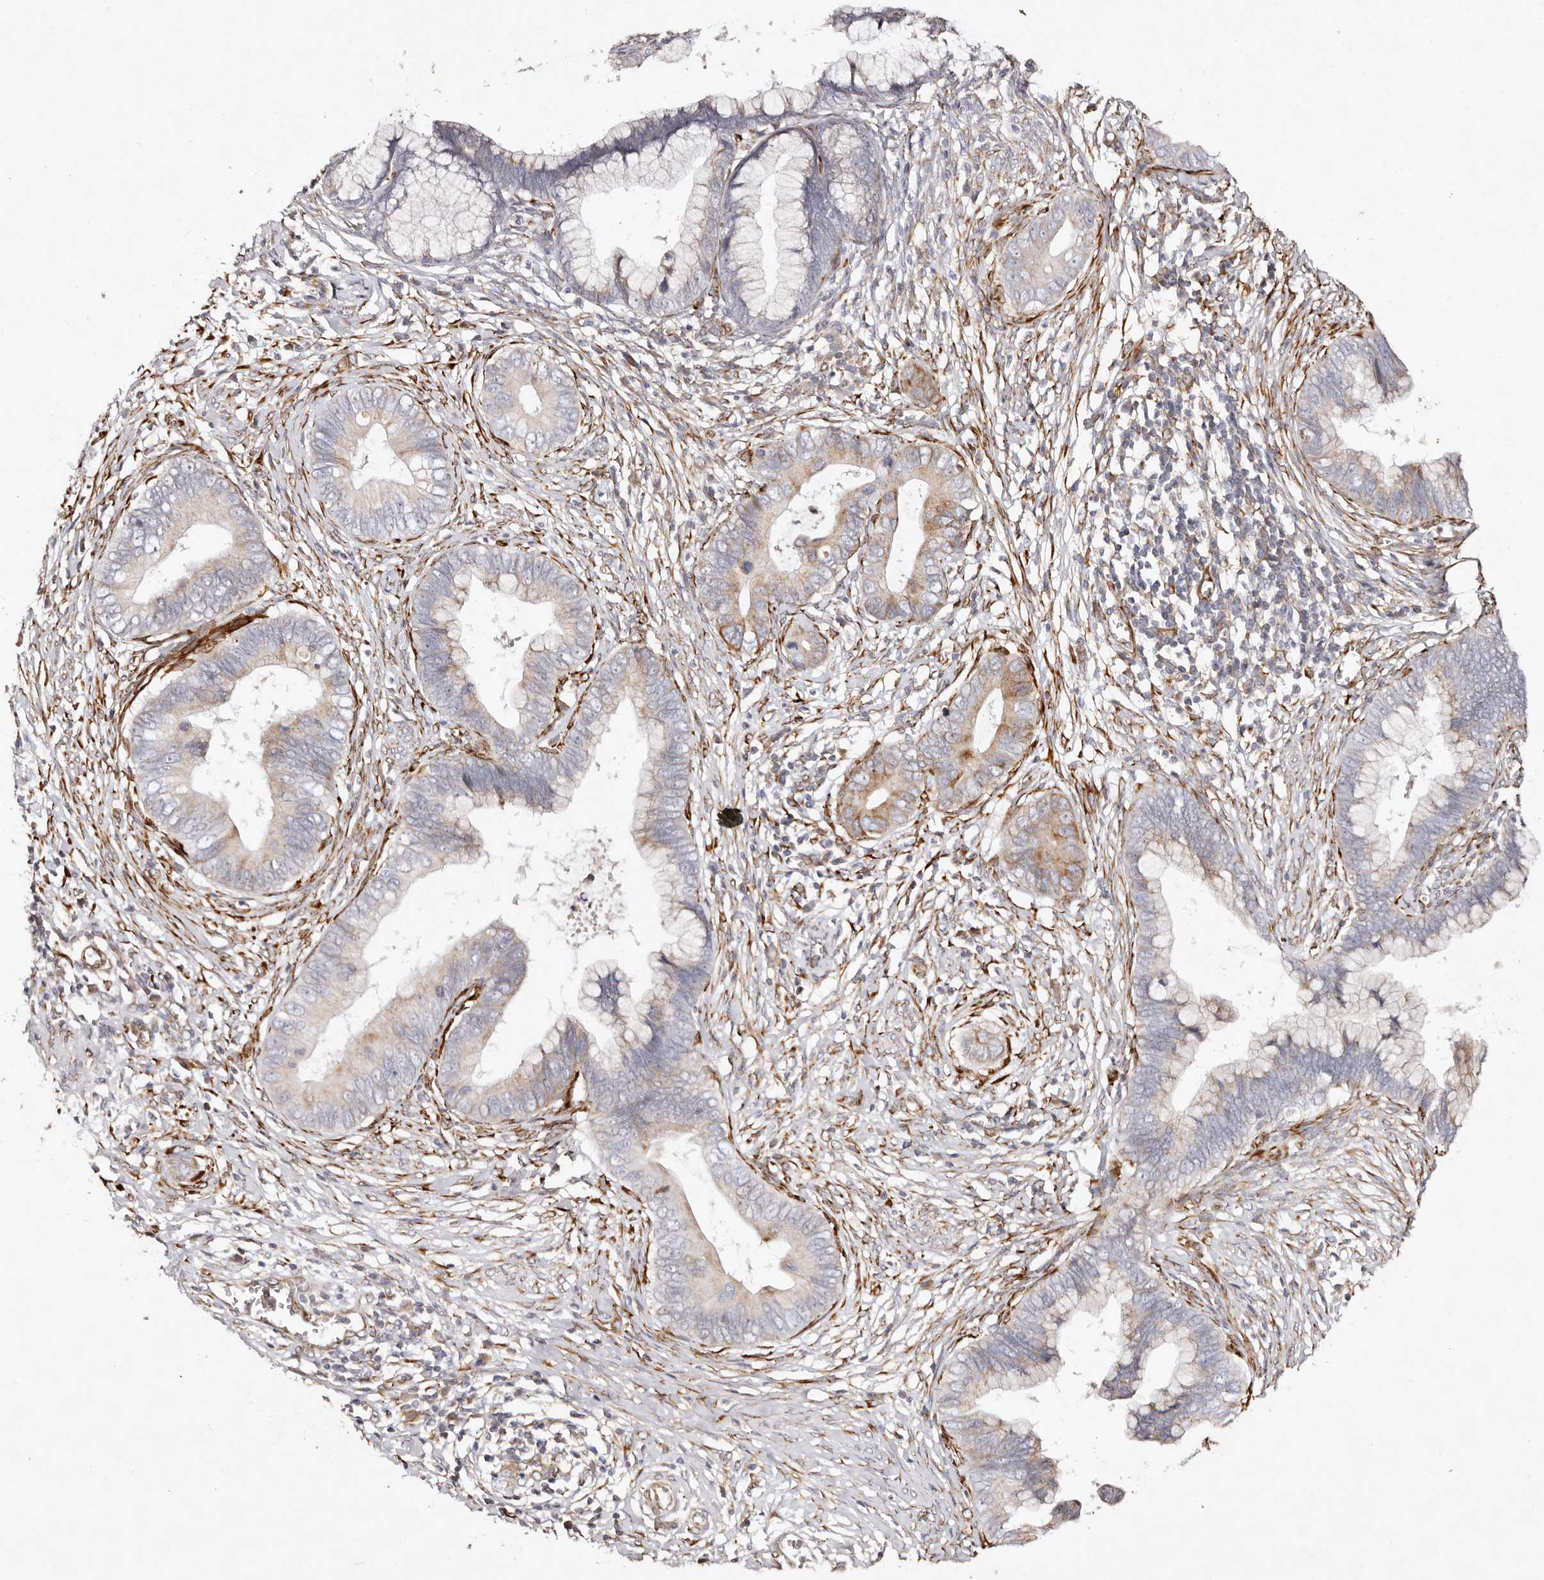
{"staining": {"intensity": "moderate", "quantity": "<25%", "location": "cytoplasmic/membranous"}, "tissue": "cervical cancer", "cell_type": "Tumor cells", "image_type": "cancer", "snomed": [{"axis": "morphology", "description": "Adenocarcinoma, NOS"}, {"axis": "topography", "description": "Cervix"}], "caption": "Immunohistochemistry staining of cervical adenocarcinoma, which reveals low levels of moderate cytoplasmic/membranous expression in about <25% of tumor cells indicating moderate cytoplasmic/membranous protein expression. The staining was performed using DAB (3,3'-diaminobenzidine) (brown) for protein detection and nuclei were counterstained in hematoxylin (blue).", "gene": "SERPINH1", "patient": {"sex": "female", "age": 44}}